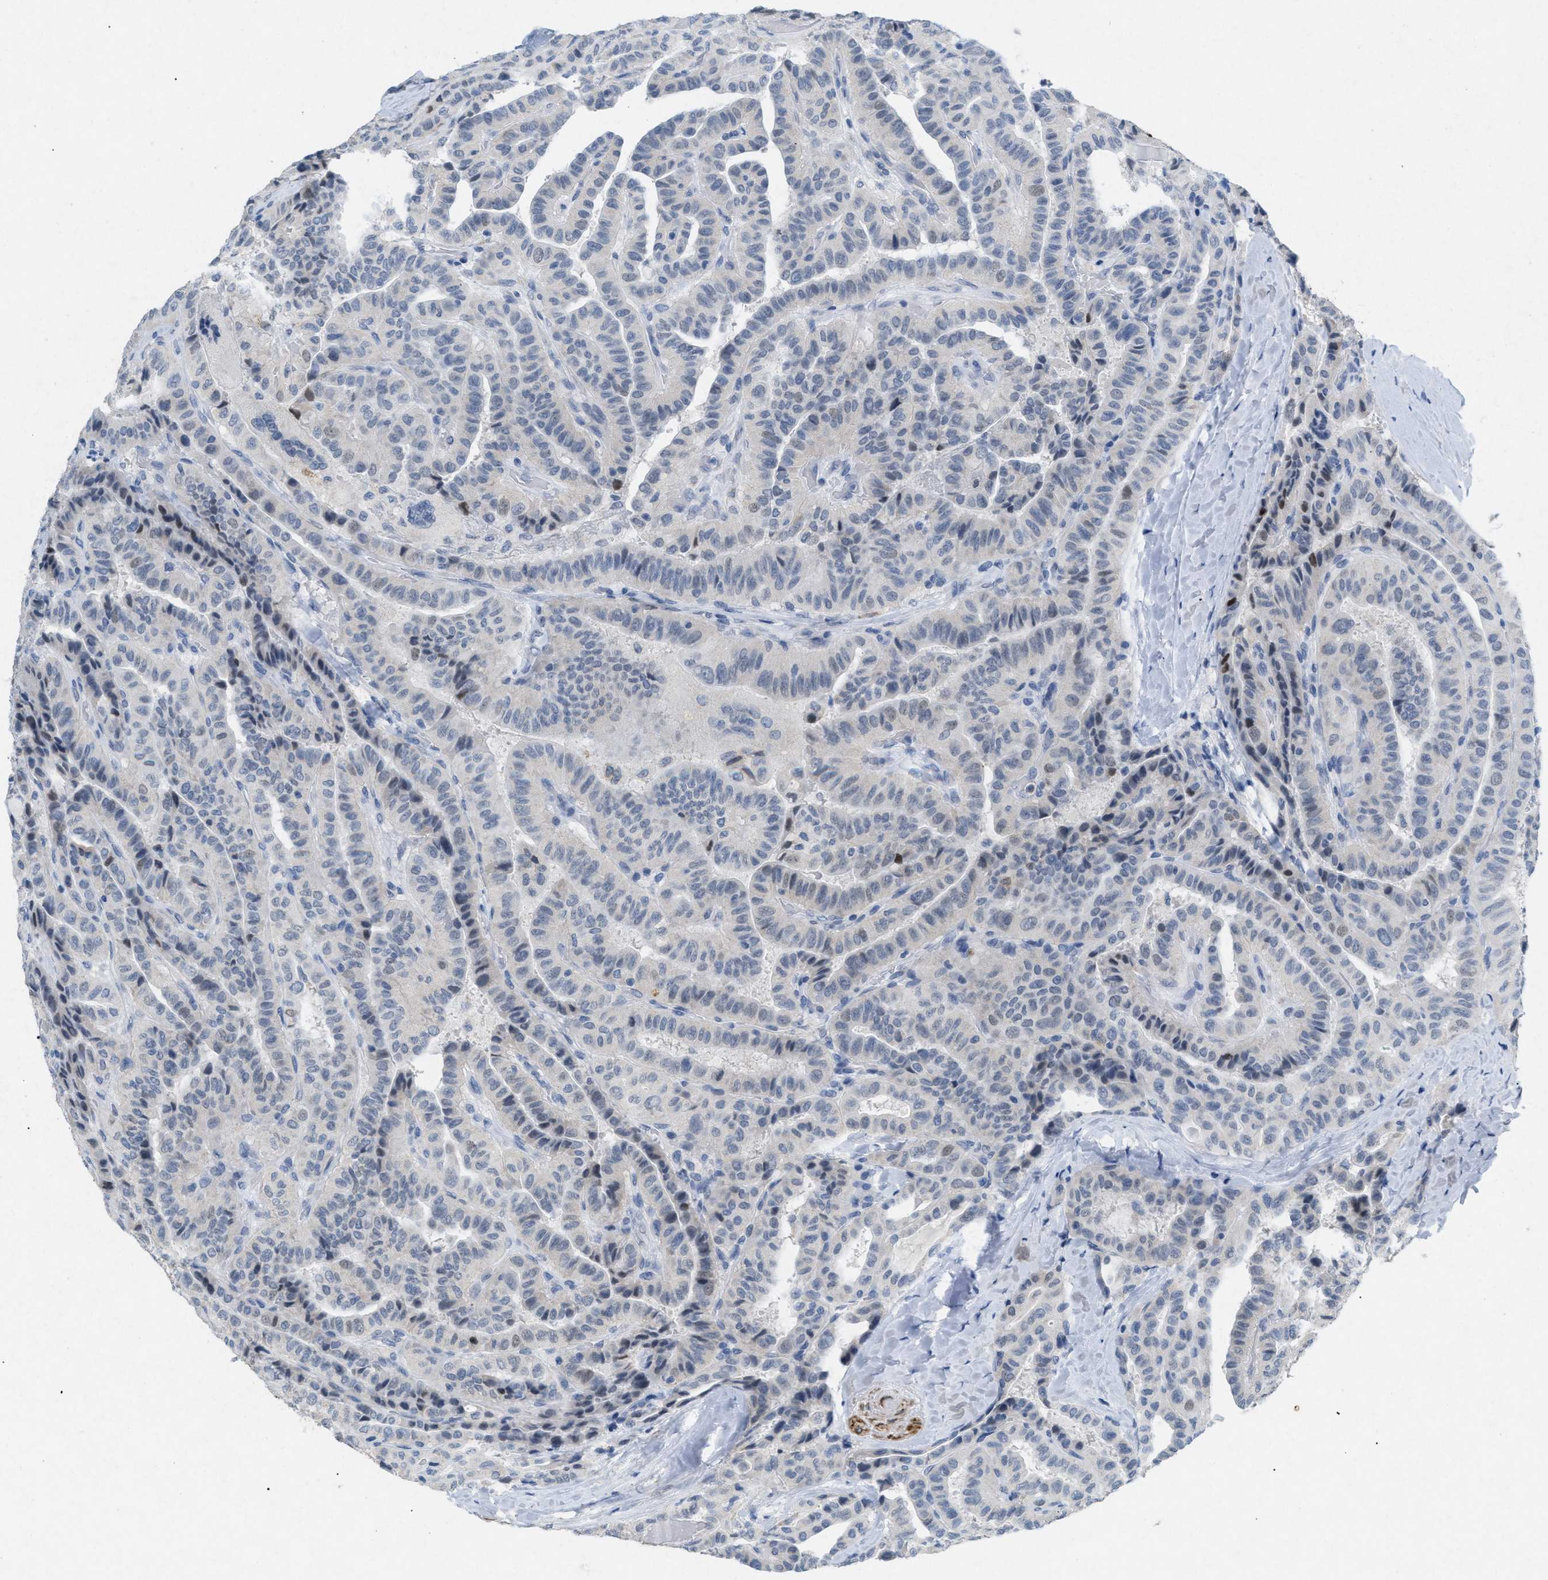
{"staining": {"intensity": "negative", "quantity": "none", "location": "none"}, "tissue": "thyroid cancer", "cell_type": "Tumor cells", "image_type": "cancer", "snomed": [{"axis": "morphology", "description": "Papillary adenocarcinoma, NOS"}, {"axis": "topography", "description": "Thyroid gland"}], "caption": "Tumor cells show no significant positivity in papillary adenocarcinoma (thyroid).", "gene": "TASOR", "patient": {"sex": "male", "age": 77}}